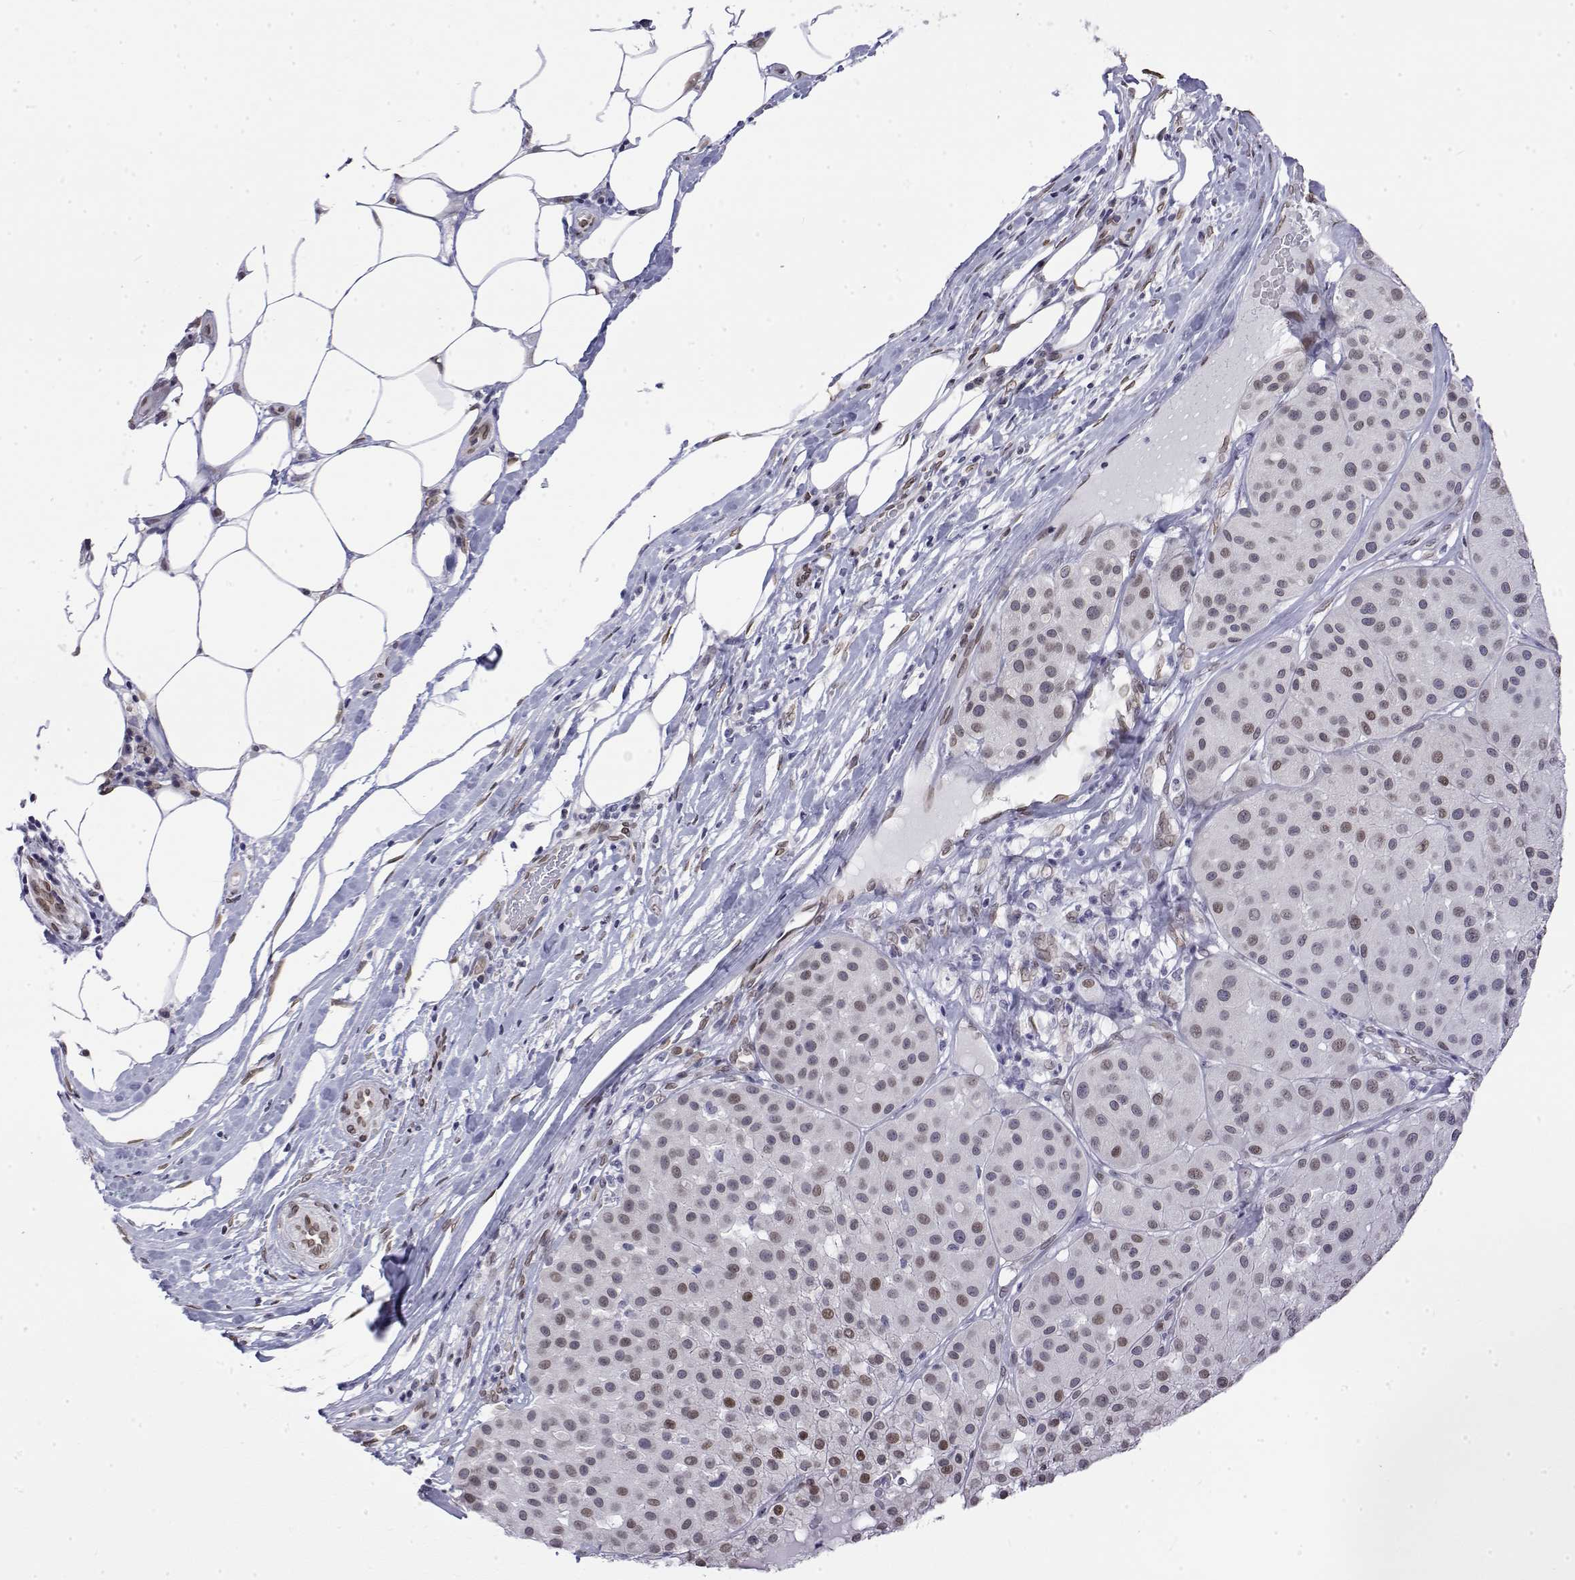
{"staining": {"intensity": "weak", "quantity": "25%-75%", "location": "nuclear"}, "tissue": "melanoma", "cell_type": "Tumor cells", "image_type": "cancer", "snomed": [{"axis": "morphology", "description": "Malignant melanoma, Metastatic site"}, {"axis": "topography", "description": "Smooth muscle"}], "caption": "Immunohistochemical staining of malignant melanoma (metastatic site) reveals low levels of weak nuclear staining in approximately 25%-75% of tumor cells. (DAB (3,3'-diaminobenzidine) = brown stain, brightfield microscopy at high magnification).", "gene": "ZNF532", "patient": {"sex": "male", "age": 41}}